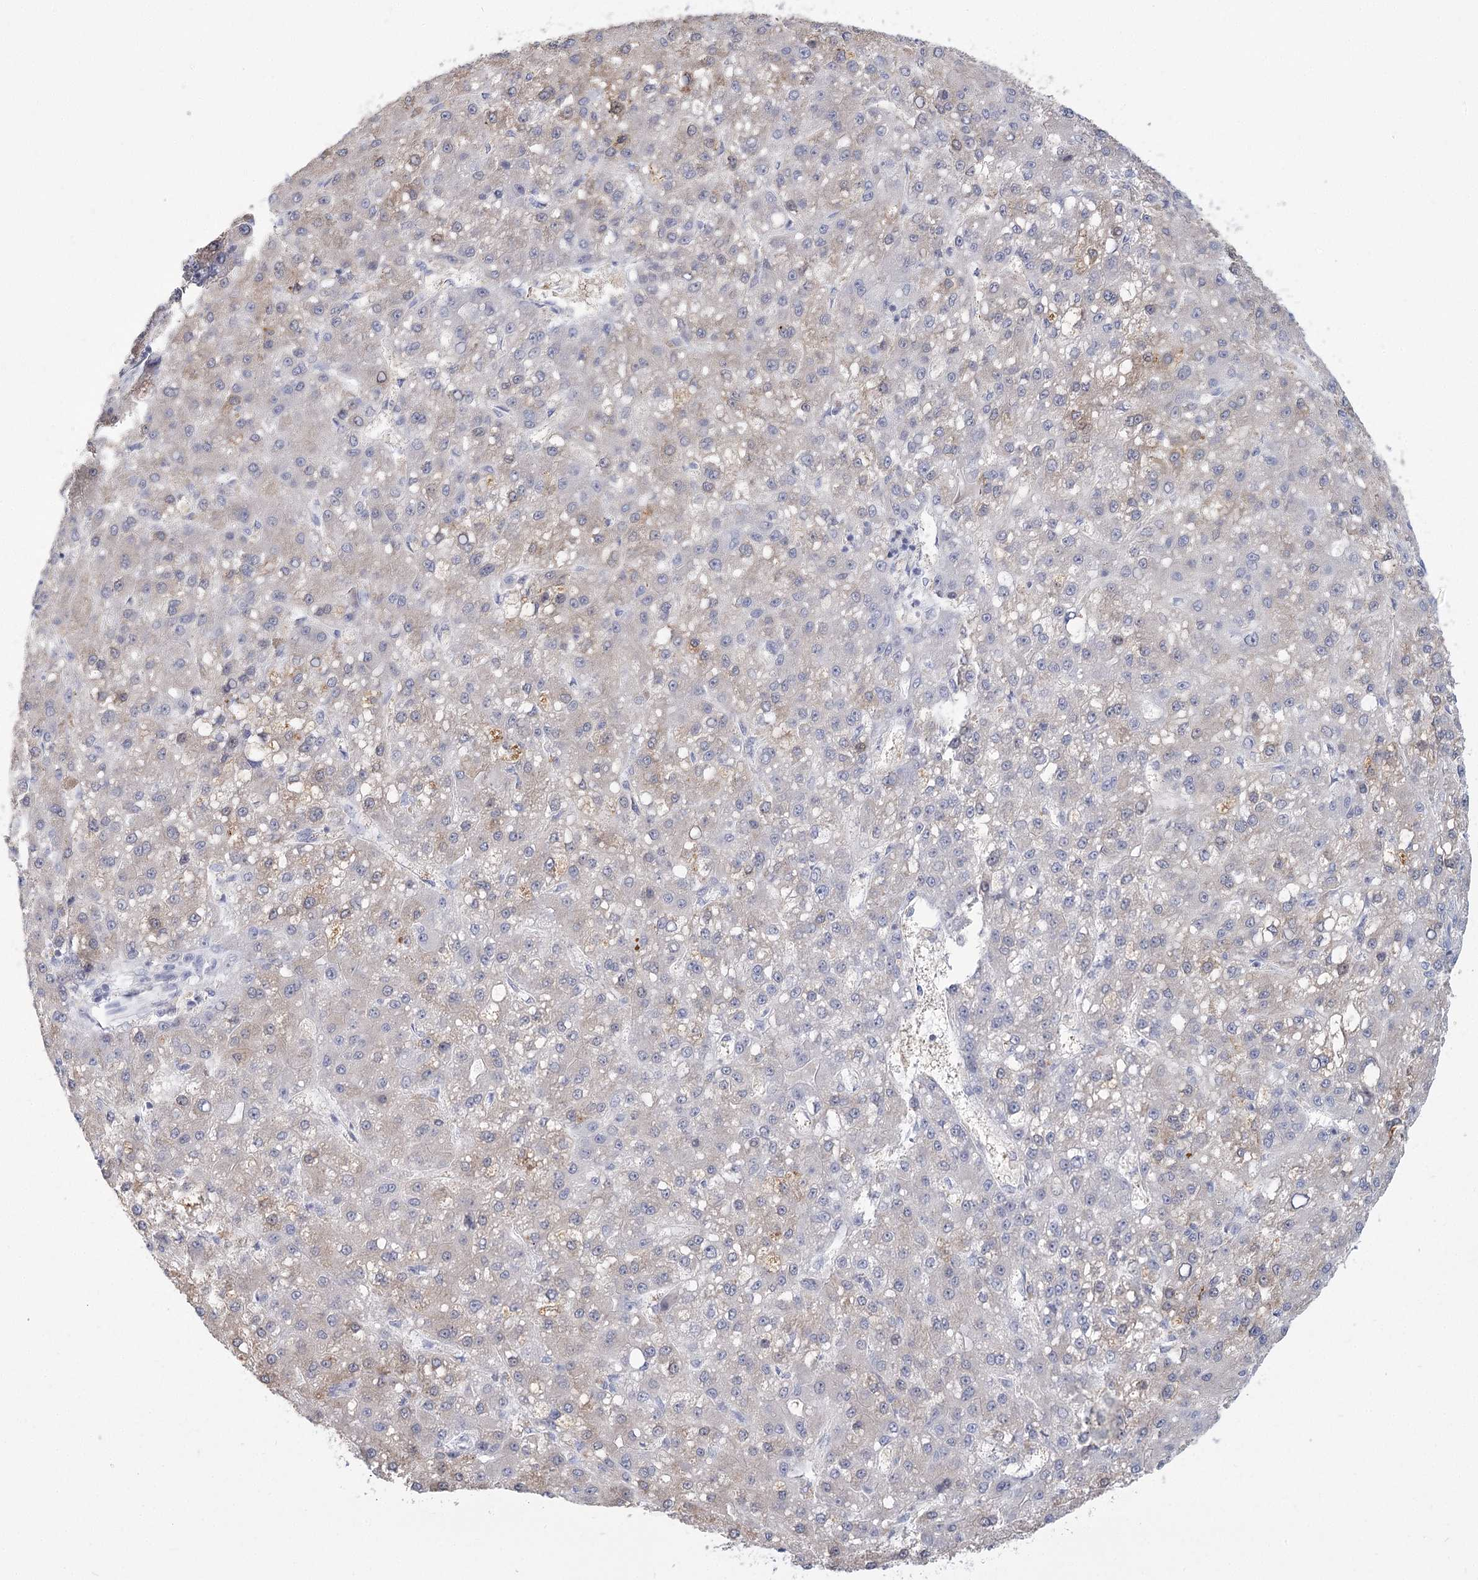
{"staining": {"intensity": "negative", "quantity": "none", "location": "none"}, "tissue": "liver cancer", "cell_type": "Tumor cells", "image_type": "cancer", "snomed": [{"axis": "morphology", "description": "Carcinoma, Hepatocellular, NOS"}, {"axis": "topography", "description": "Liver"}], "caption": "This is an immunohistochemistry (IHC) image of human liver cancer. There is no positivity in tumor cells.", "gene": "CNTLN", "patient": {"sex": "male", "age": 67}}